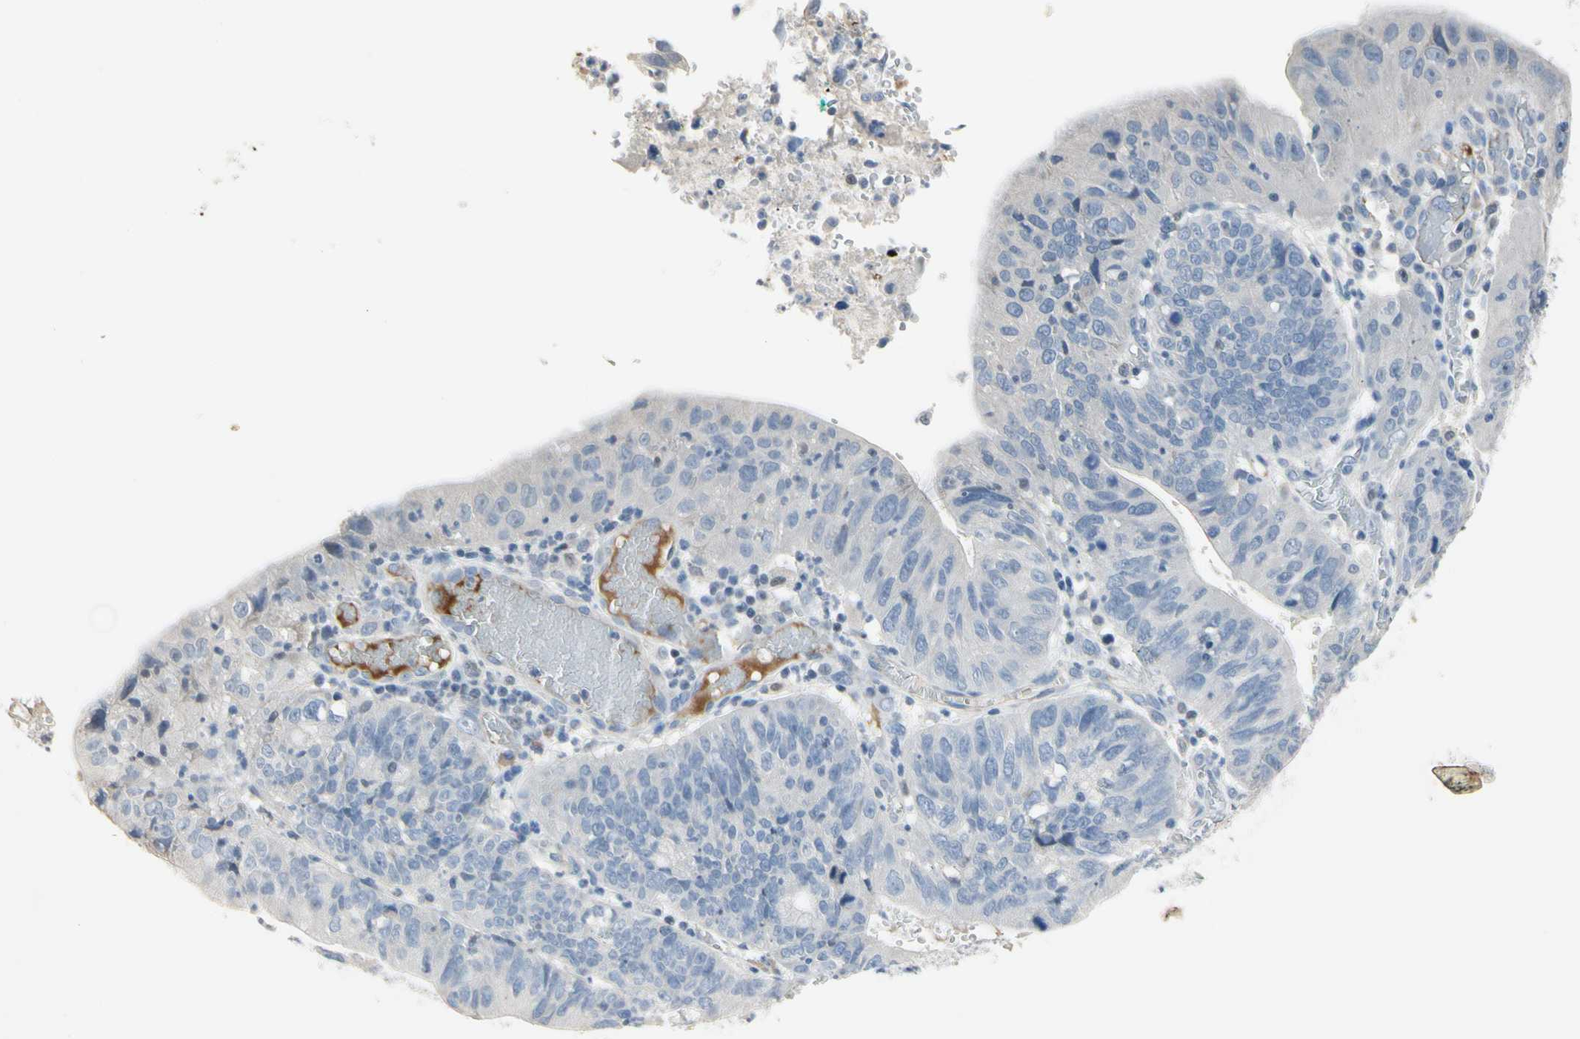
{"staining": {"intensity": "negative", "quantity": "none", "location": "none"}, "tissue": "stomach cancer", "cell_type": "Tumor cells", "image_type": "cancer", "snomed": [{"axis": "morphology", "description": "Adenocarcinoma, NOS"}, {"axis": "topography", "description": "Stomach"}], "caption": "Tumor cells are negative for protein expression in human adenocarcinoma (stomach).", "gene": "ECRG4", "patient": {"sex": "male", "age": 59}}